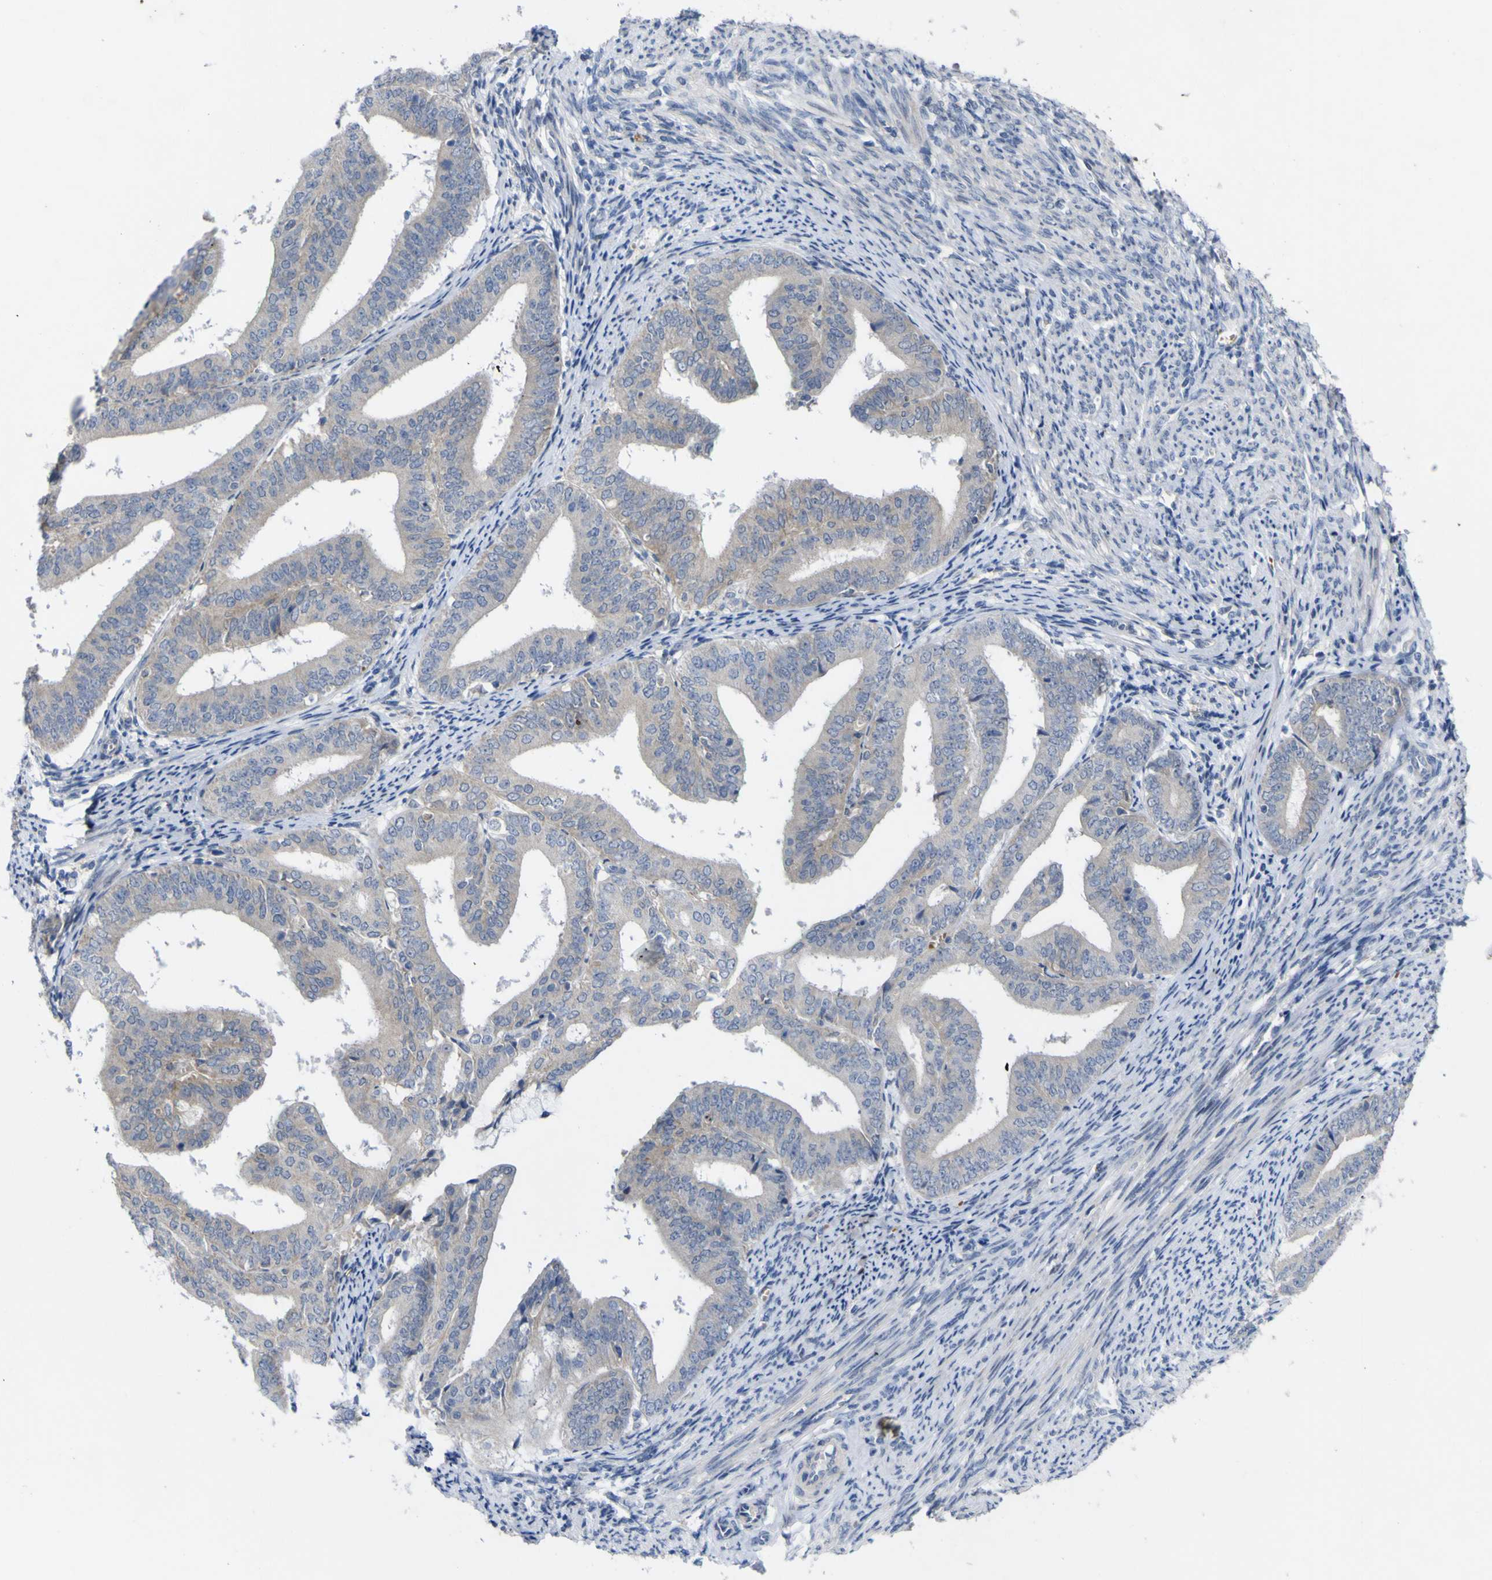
{"staining": {"intensity": "weak", "quantity": "<25%", "location": "cytoplasmic/membranous"}, "tissue": "endometrial cancer", "cell_type": "Tumor cells", "image_type": "cancer", "snomed": [{"axis": "morphology", "description": "Adenocarcinoma, NOS"}, {"axis": "topography", "description": "Endometrium"}], "caption": "Tumor cells are negative for brown protein staining in endometrial adenocarcinoma.", "gene": "NAV1", "patient": {"sex": "female", "age": 63}}